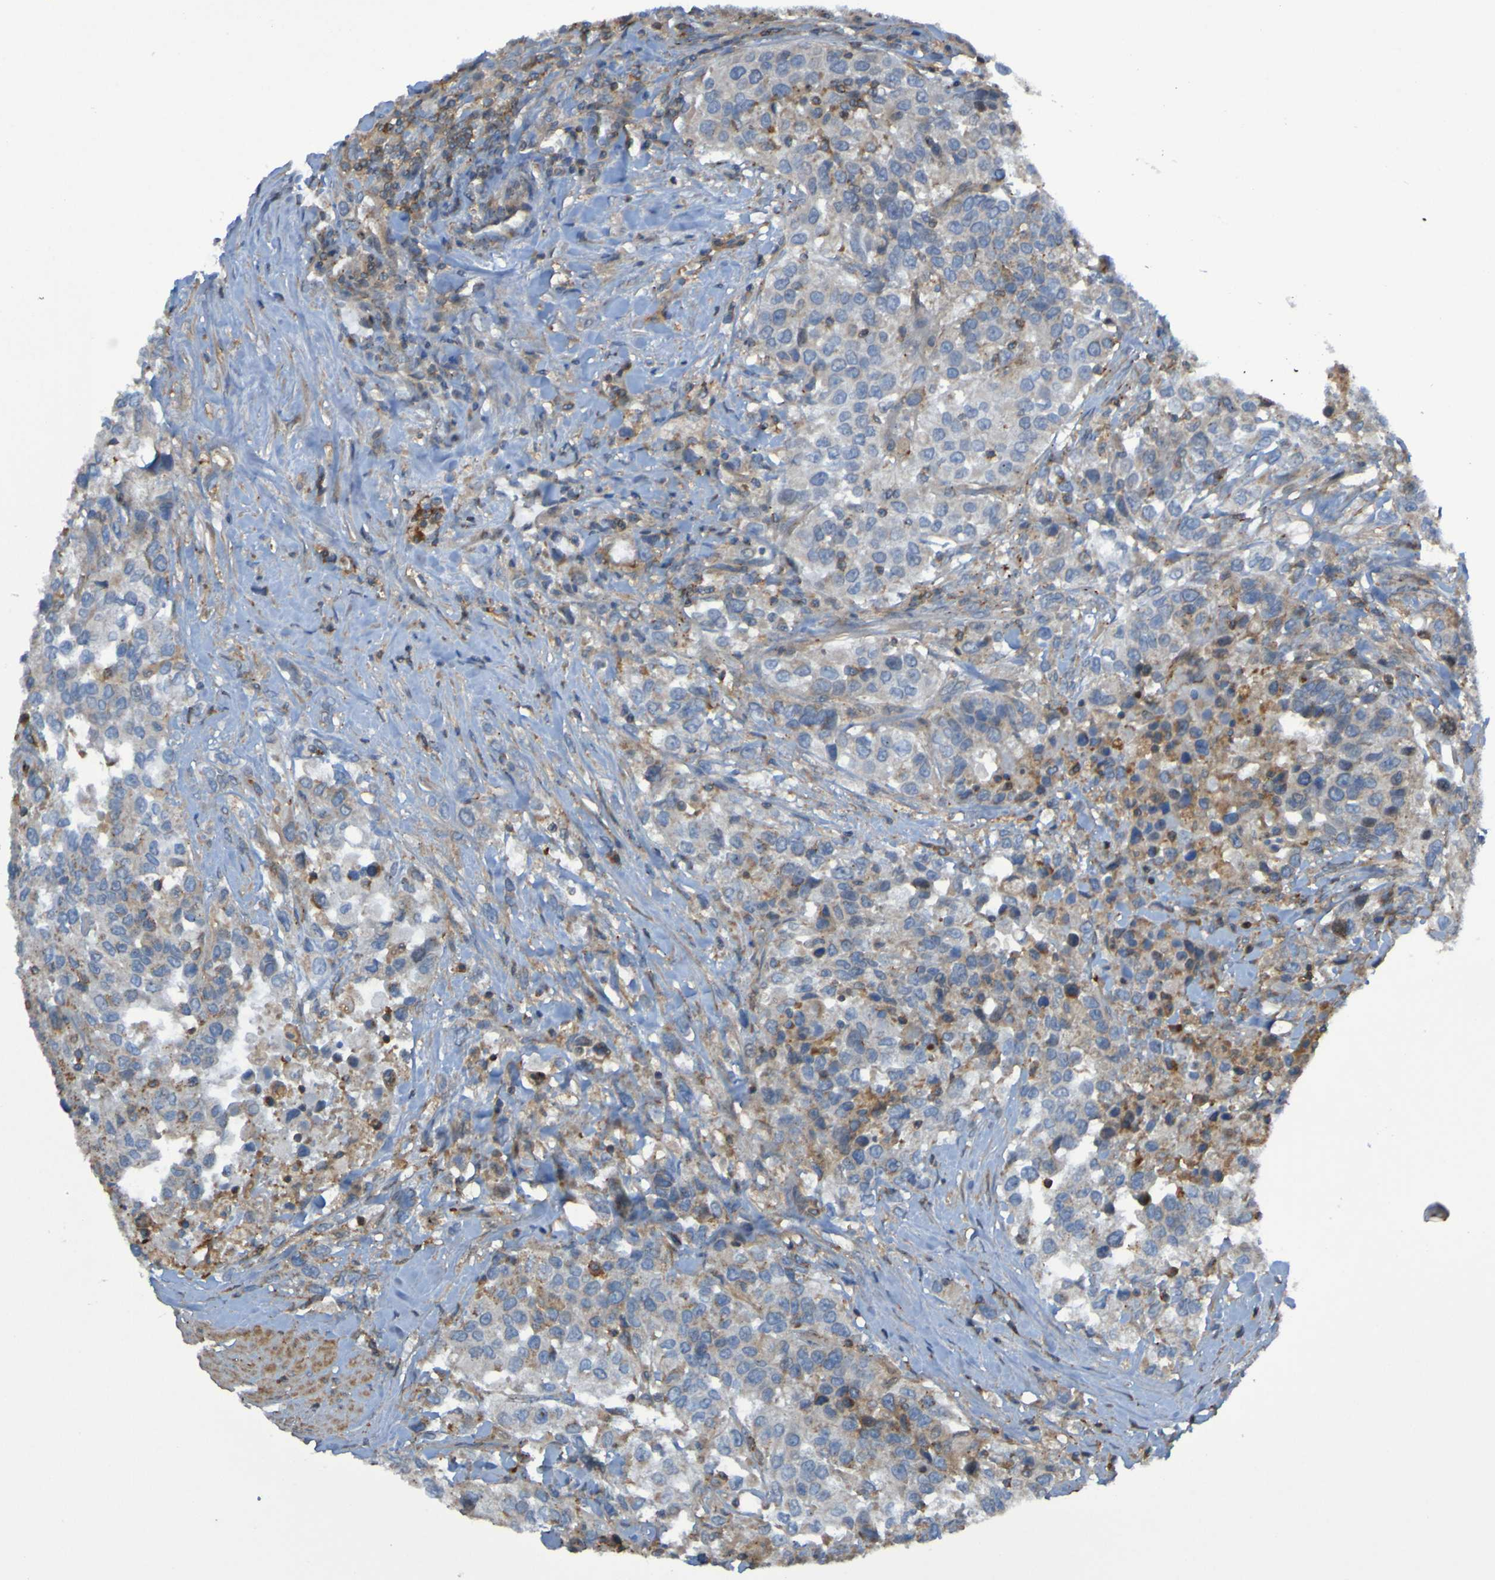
{"staining": {"intensity": "negative", "quantity": "none", "location": "none"}, "tissue": "urothelial cancer", "cell_type": "Tumor cells", "image_type": "cancer", "snomed": [{"axis": "morphology", "description": "Urothelial carcinoma, High grade"}, {"axis": "topography", "description": "Urinary bladder"}], "caption": "Protein analysis of urothelial cancer exhibits no significant staining in tumor cells.", "gene": "PDGFB", "patient": {"sex": "female", "age": 80}}